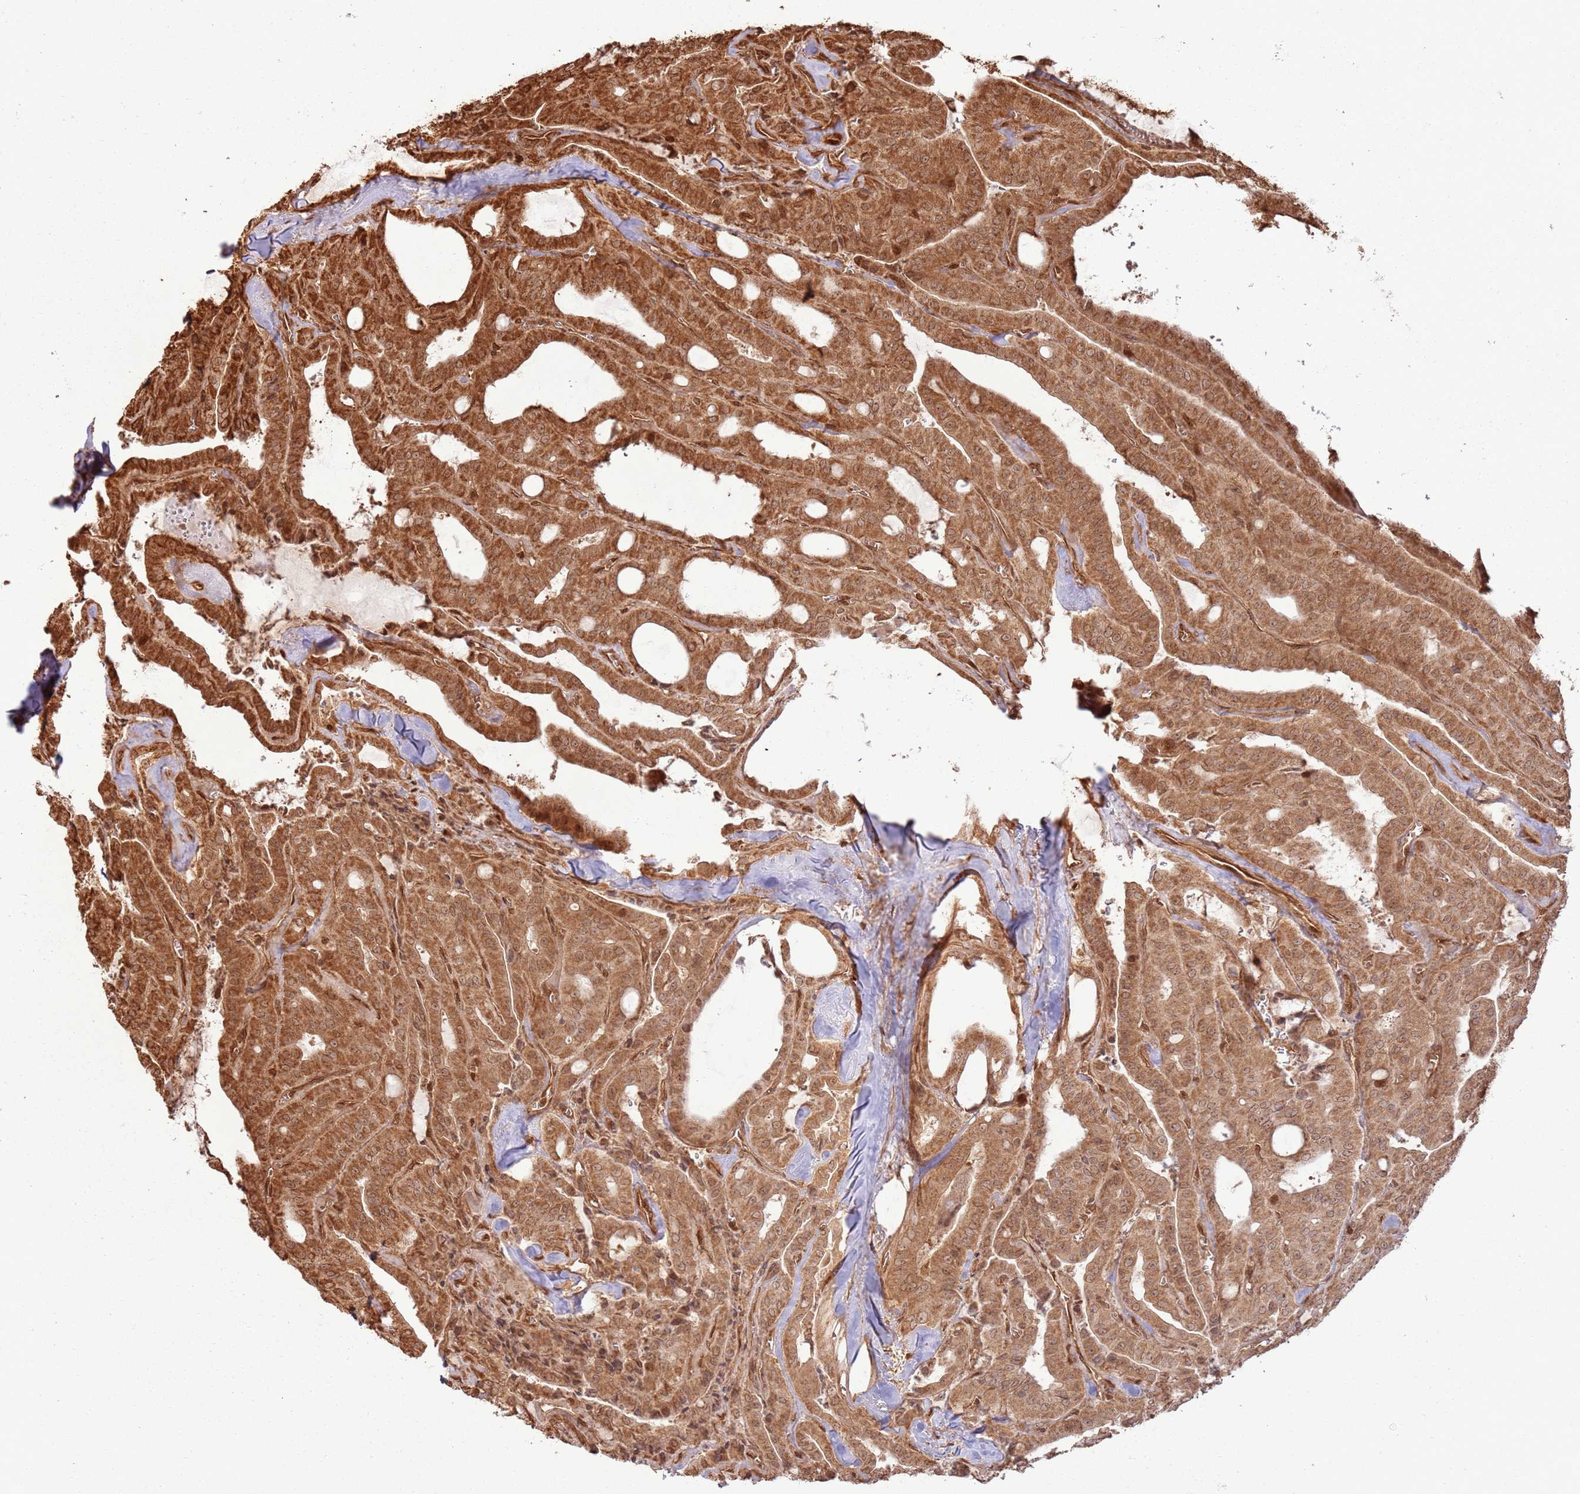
{"staining": {"intensity": "strong", "quantity": ">75%", "location": "cytoplasmic/membranous"}, "tissue": "thyroid cancer", "cell_type": "Tumor cells", "image_type": "cancer", "snomed": [{"axis": "morphology", "description": "Papillary adenocarcinoma, NOS"}, {"axis": "topography", "description": "Thyroid gland"}], "caption": "Thyroid cancer (papillary adenocarcinoma) stained with a brown dye demonstrates strong cytoplasmic/membranous positive staining in about >75% of tumor cells.", "gene": "TBC1D13", "patient": {"sex": "male", "age": 52}}